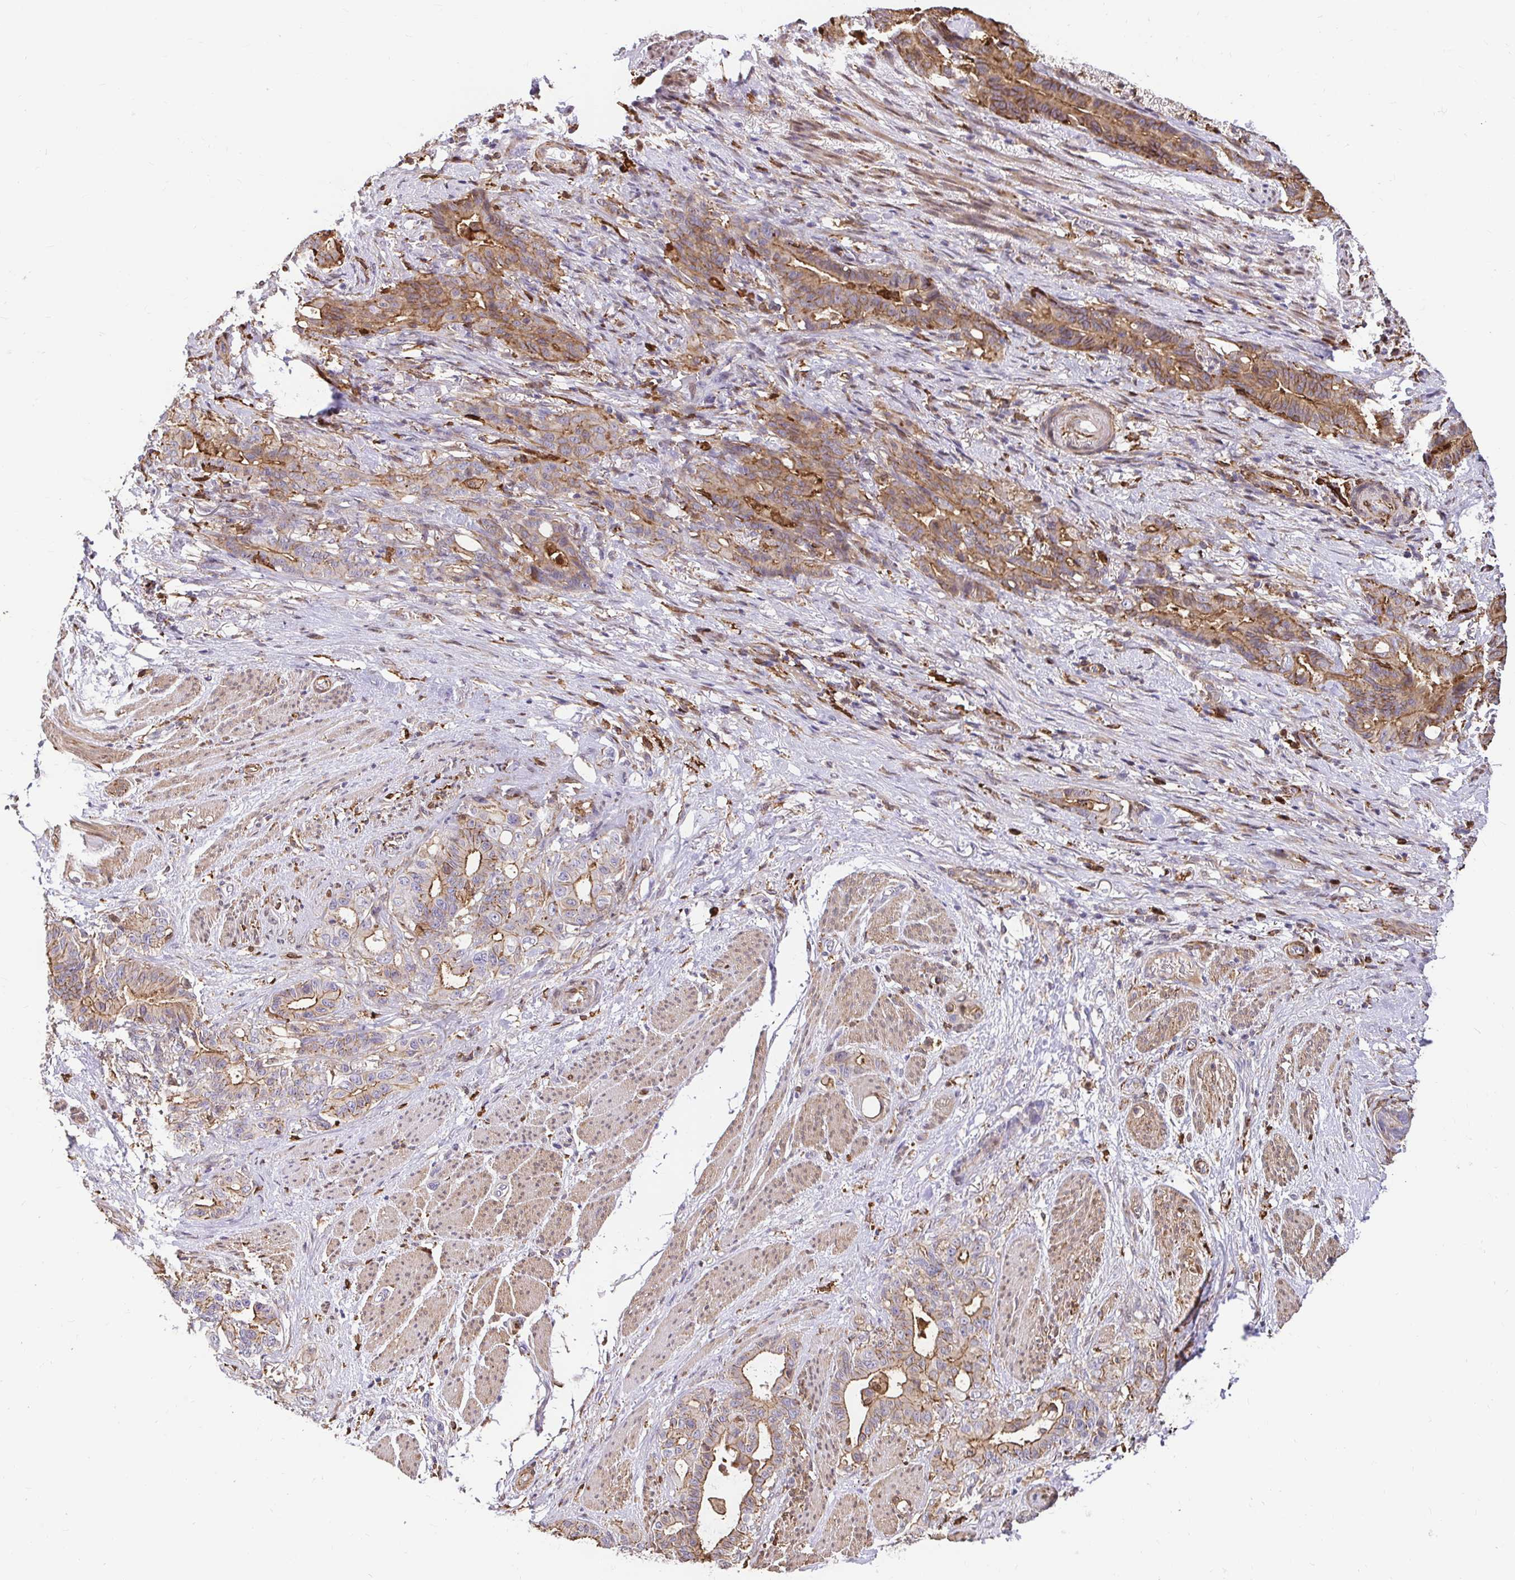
{"staining": {"intensity": "moderate", "quantity": ">75%", "location": "cytoplasmic/membranous"}, "tissue": "stomach cancer", "cell_type": "Tumor cells", "image_type": "cancer", "snomed": [{"axis": "morphology", "description": "Normal tissue, NOS"}, {"axis": "morphology", "description": "Adenocarcinoma, NOS"}, {"axis": "topography", "description": "Esophagus"}, {"axis": "topography", "description": "Stomach, upper"}], "caption": "Adenocarcinoma (stomach) tissue shows moderate cytoplasmic/membranous expression in about >75% of tumor cells", "gene": "GSN", "patient": {"sex": "male", "age": 62}}